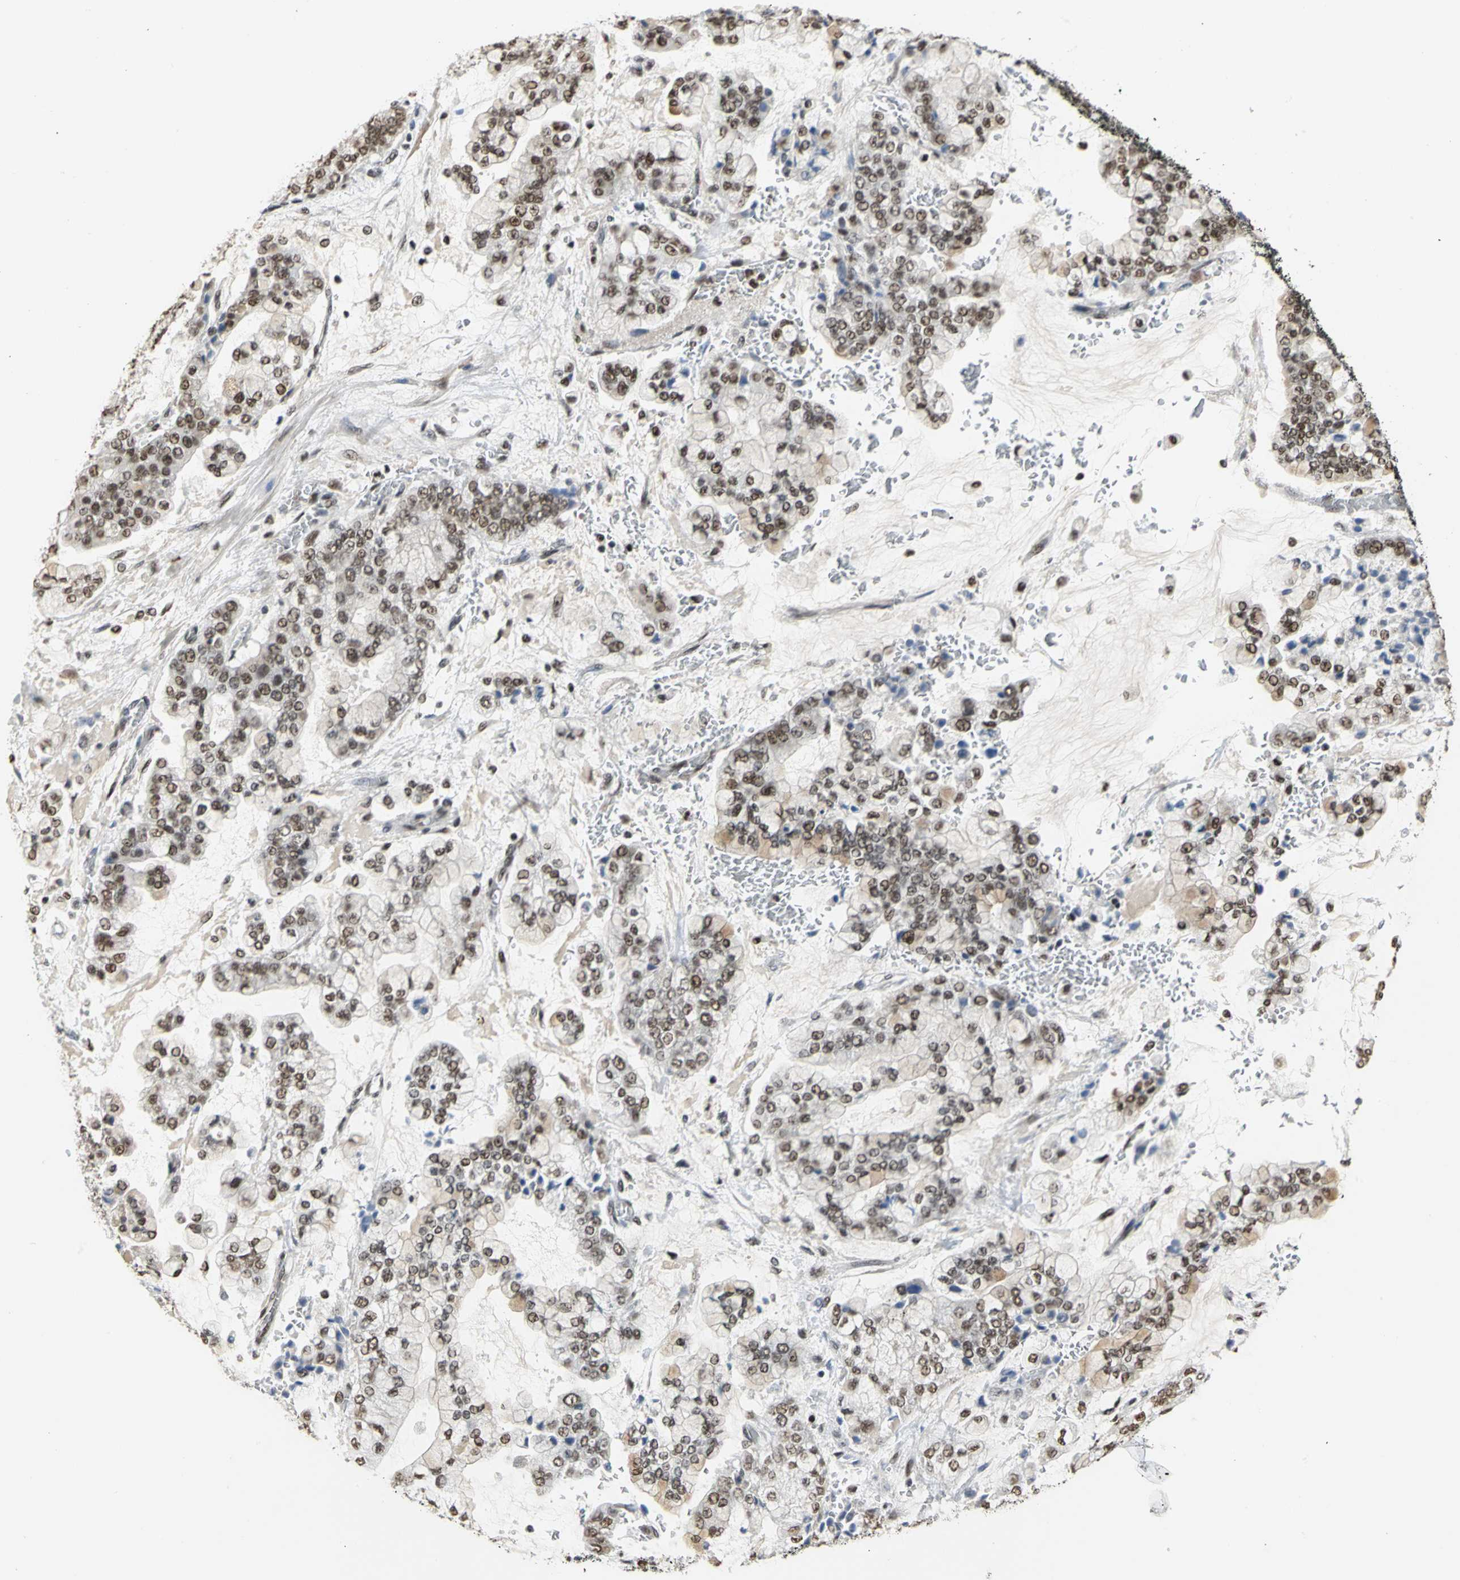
{"staining": {"intensity": "strong", "quantity": ">75%", "location": "nuclear"}, "tissue": "stomach cancer", "cell_type": "Tumor cells", "image_type": "cancer", "snomed": [{"axis": "morphology", "description": "Normal tissue, NOS"}, {"axis": "morphology", "description": "Adenocarcinoma, NOS"}, {"axis": "topography", "description": "Stomach, upper"}, {"axis": "topography", "description": "Stomach"}], "caption": "The immunohistochemical stain labels strong nuclear expression in tumor cells of adenocarcinoma (stomach) tissue.", "gene": "CCDC88C", "patient": {"sex": "male", "age": 76}}